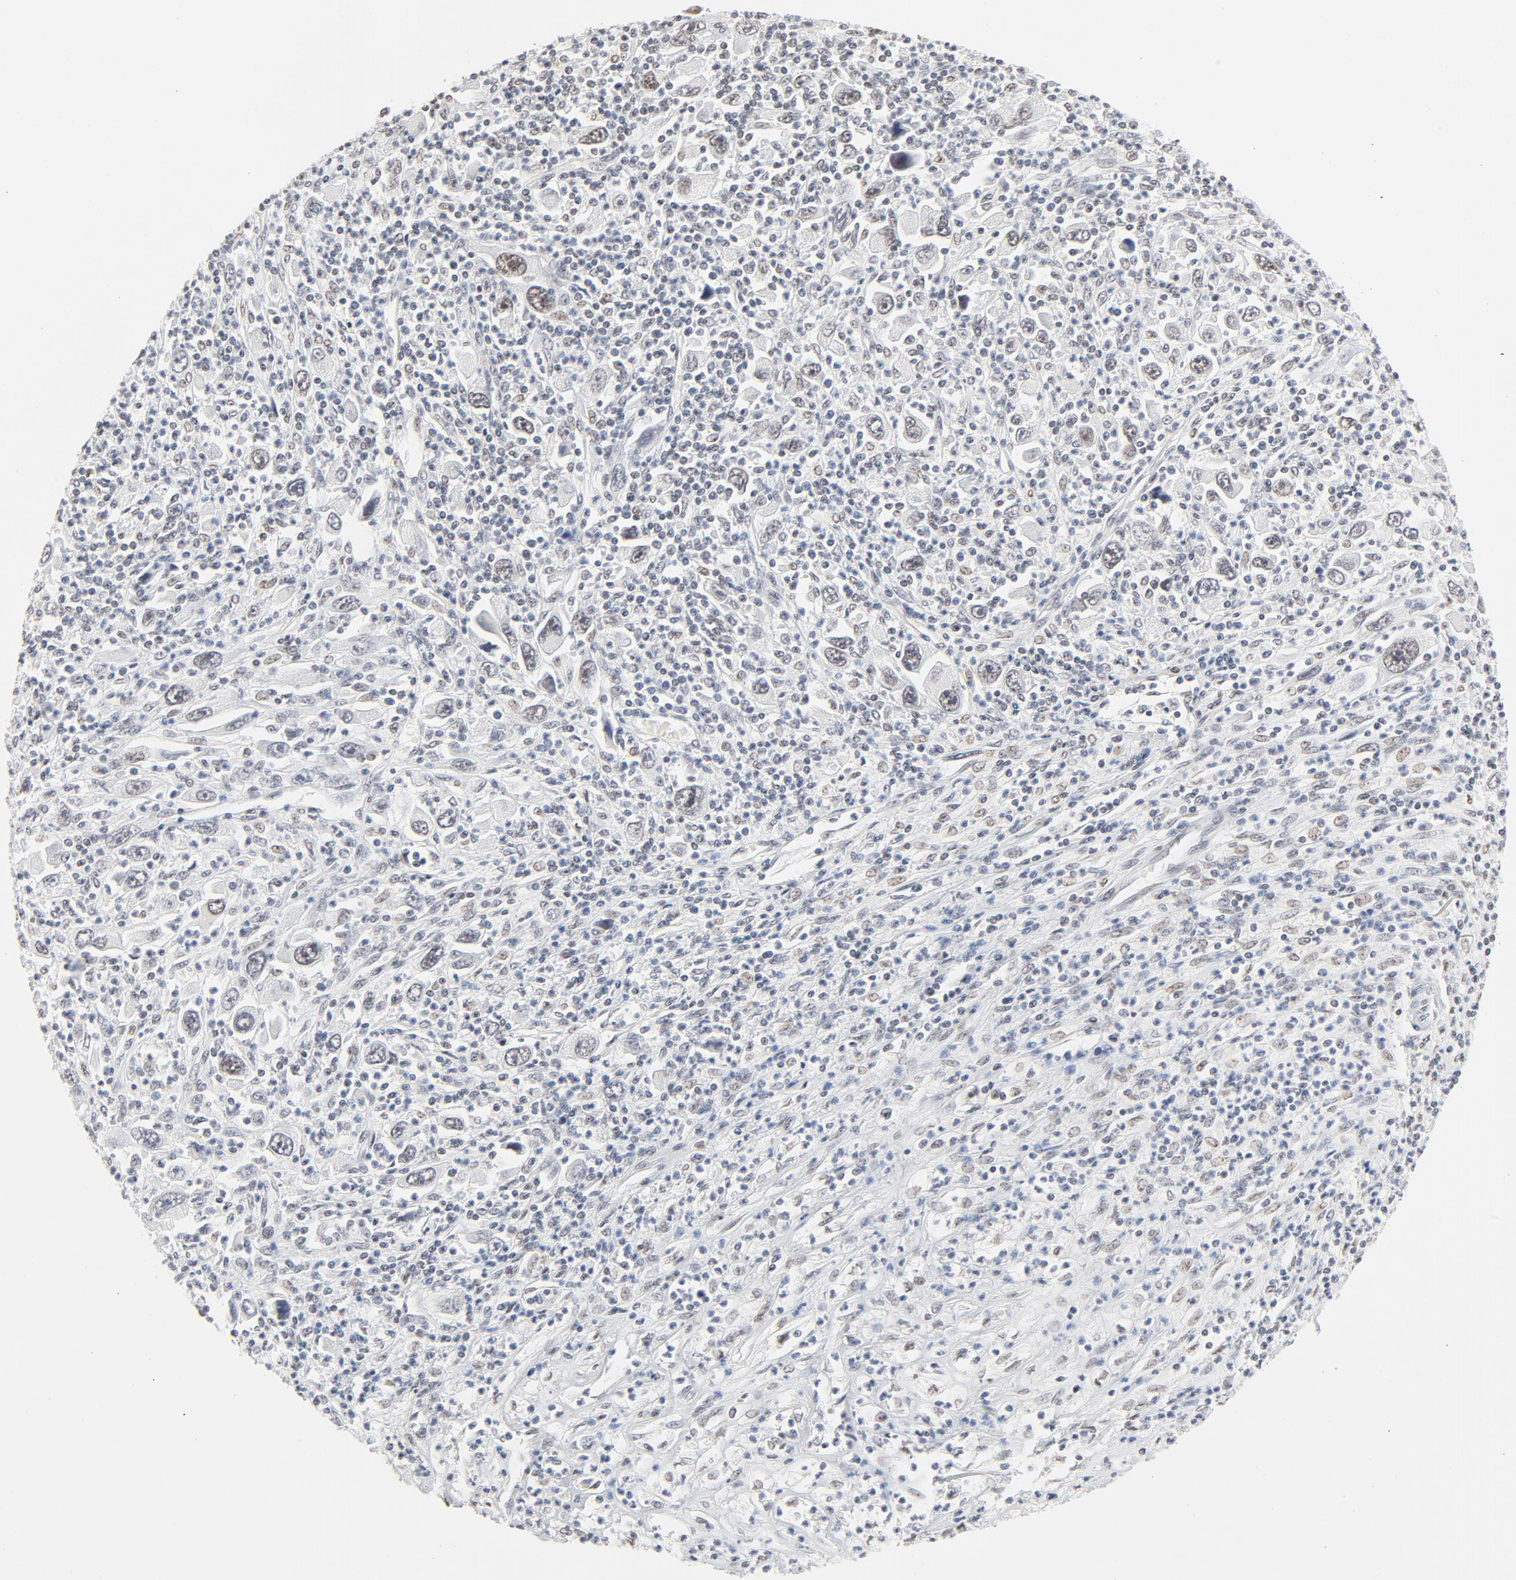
{"staining": {"intensity": "moderate", "quantity": ">75%", "location": "nuclear"}, "tissue": "melanoma", "cell_type": "Tumor cells", "image_type": "cancer", "snomed": [{"axis": "morphology", "description": "Malignant melanoma, Metastatic site"}, {"axis": "topography", "description": "Skin"}], "caption": "A high-resolution photomicrograph shows IHC staining of melanoma, which exhibits moderate nuclear staining in approximately >75% of tumor cells.", "gene": "GTF2H1", "patient": {"sex": "female", "age": 56}}